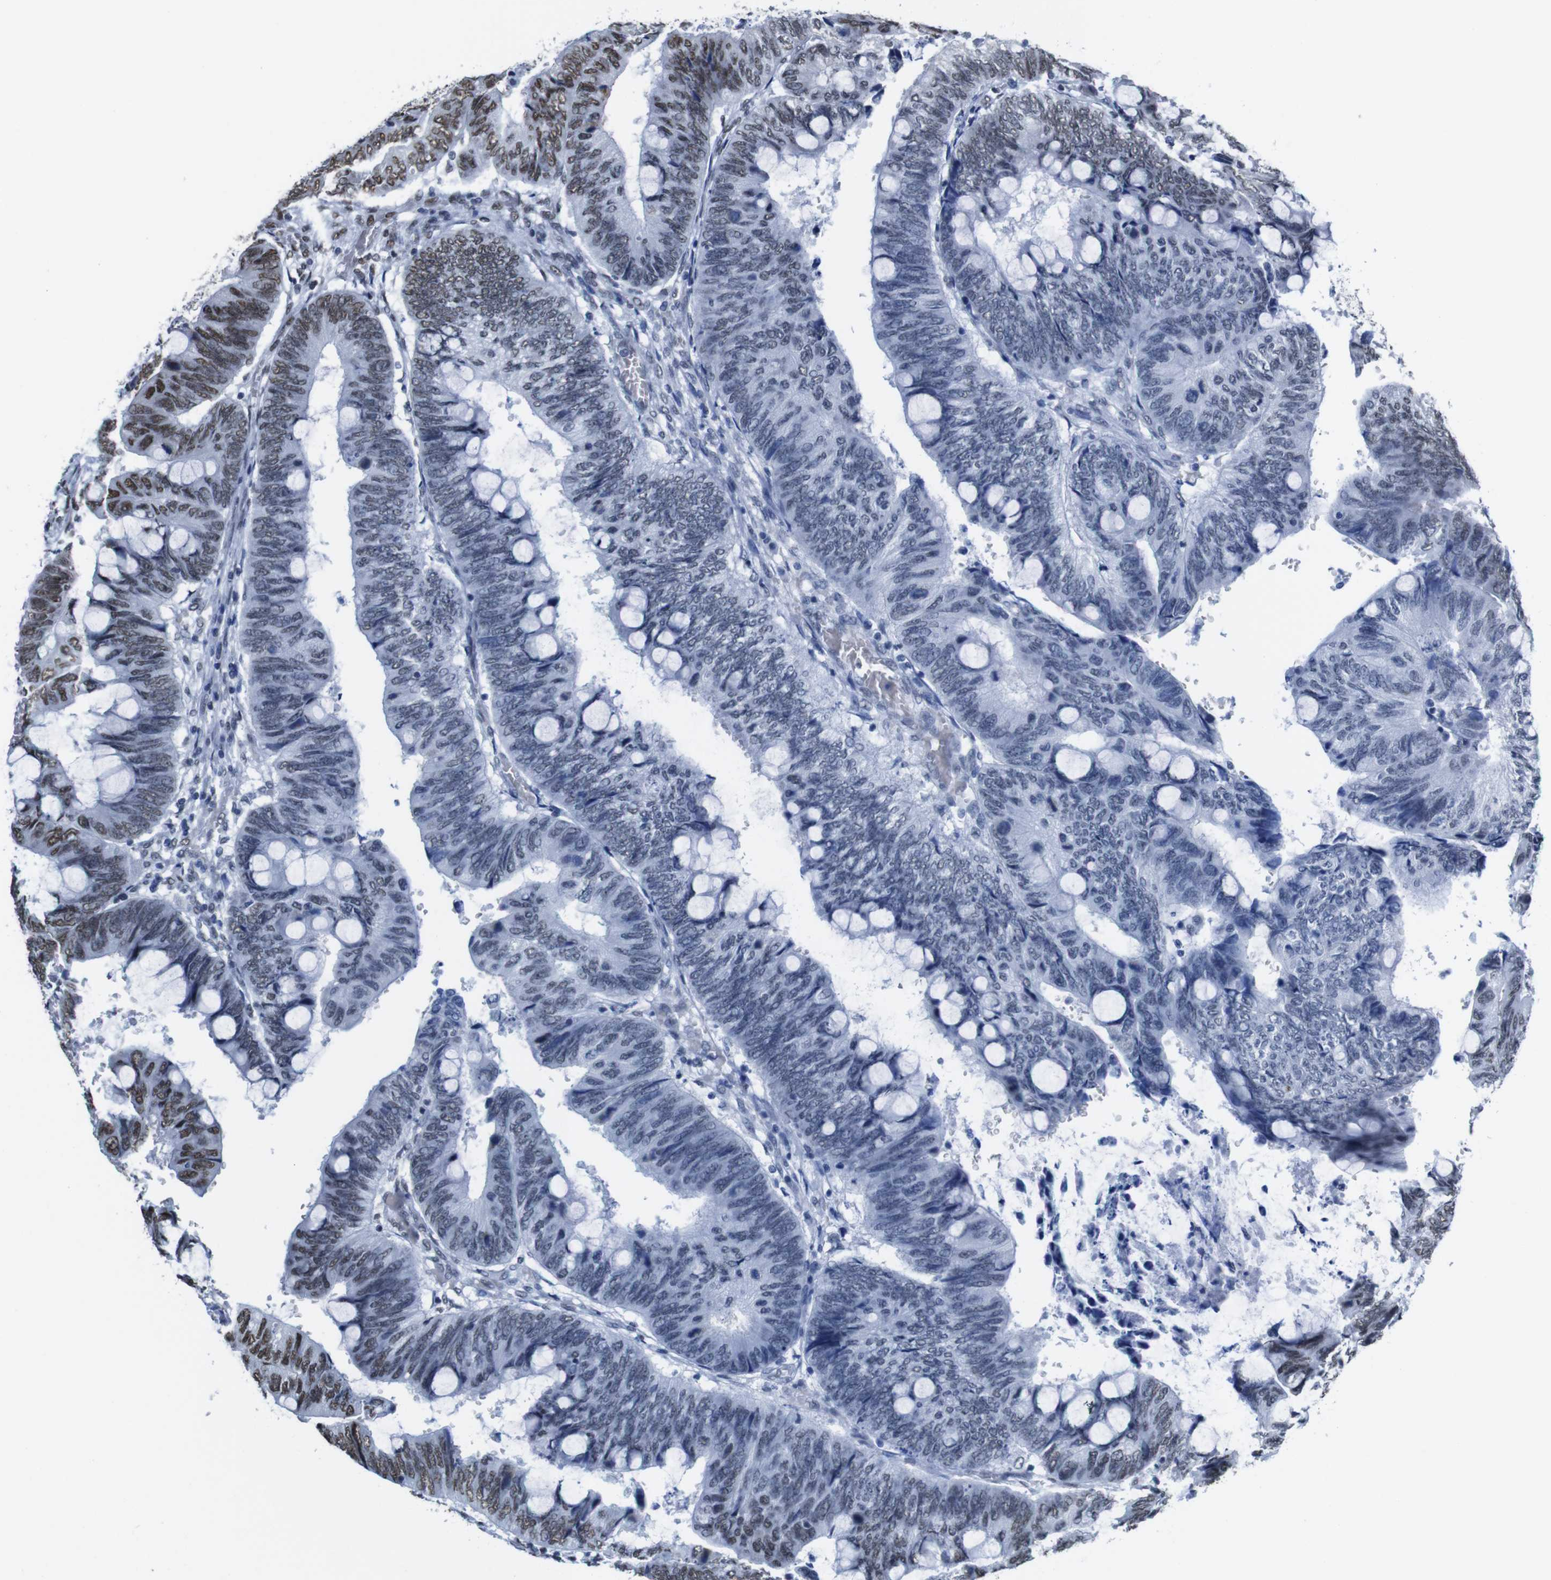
{"staining": {"intensity": "strong", "quantity": "25%-75%", "location": "nuclear"}, "tissue": "colorectal cancer", "cell_type": "Tumor cells", "image_type": "cancer", "snomed": [{"axis": "morphology", "description": "Normal tissue, NOS"}, {"axis": "morphology", "description": "Adenocarcinoma, NOS"}, {"axis": "topography", "description": "Rectum"}, {"axis": "topography", "description": "Peripheral nerve tissue"}], "caption": "This is an image of immunohistochemistry (IHC) staining of colorectal cancer (adenocarcinoma), which shows strong positivity in the nuclear of tumor cells.", "gene": "ROMO1", "patient": {"sex": "male", "age": 92}}